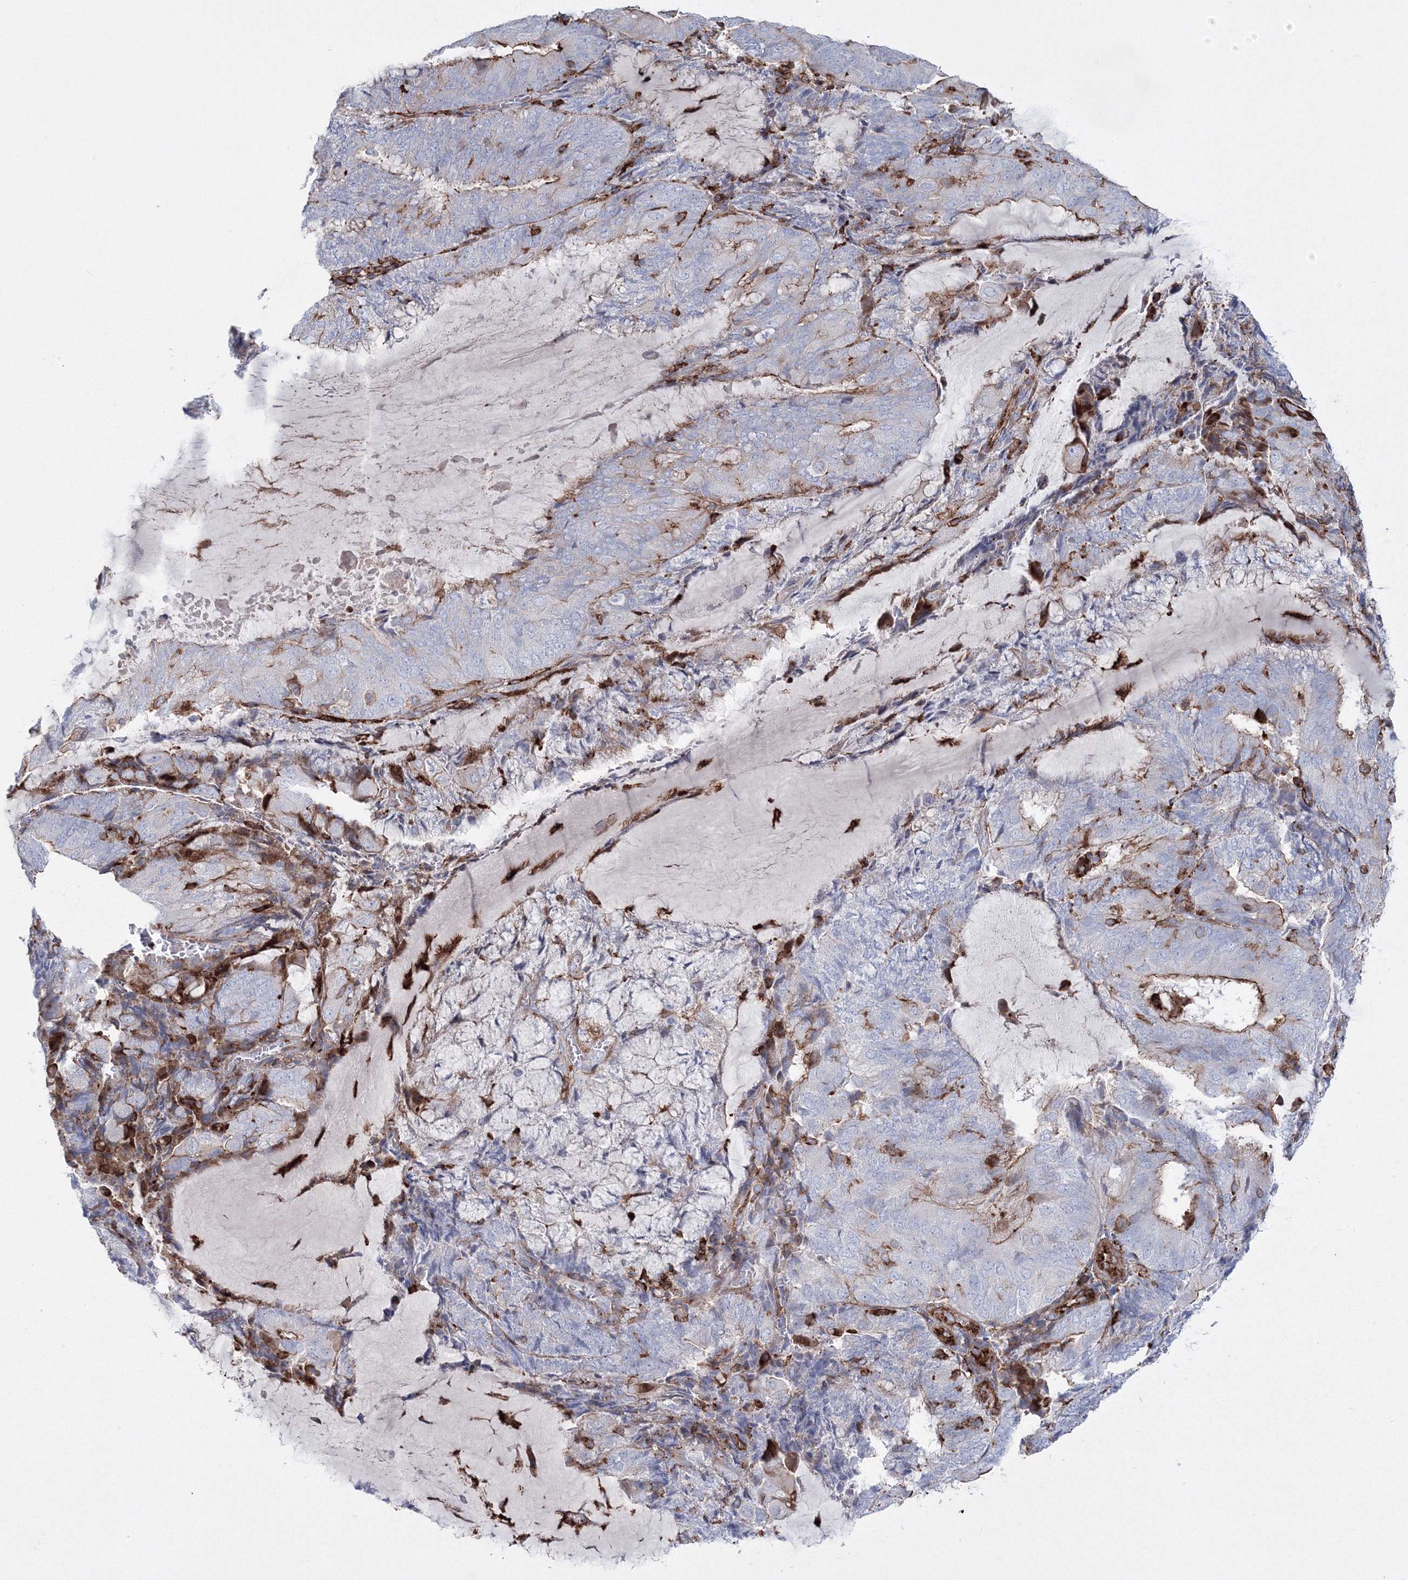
{"staining": {"intensity": "negative", "quantity": "none", "location": "none"}, "tissue": "endometrial cancer", "cell_type": "Tumor cells", "image_type": "cancer", "snomed": [{"axis": "morphology", "description": "Adenocarcinoma, NOS"}, {"axis": "topography", "description": "Endometrium"}], "caption": "There is no significant positivity in tumor cells of endometrial cancer (adenocarcinoma).", "gene": "GPR82", "patient": {"sex": "female", "age": 81}}